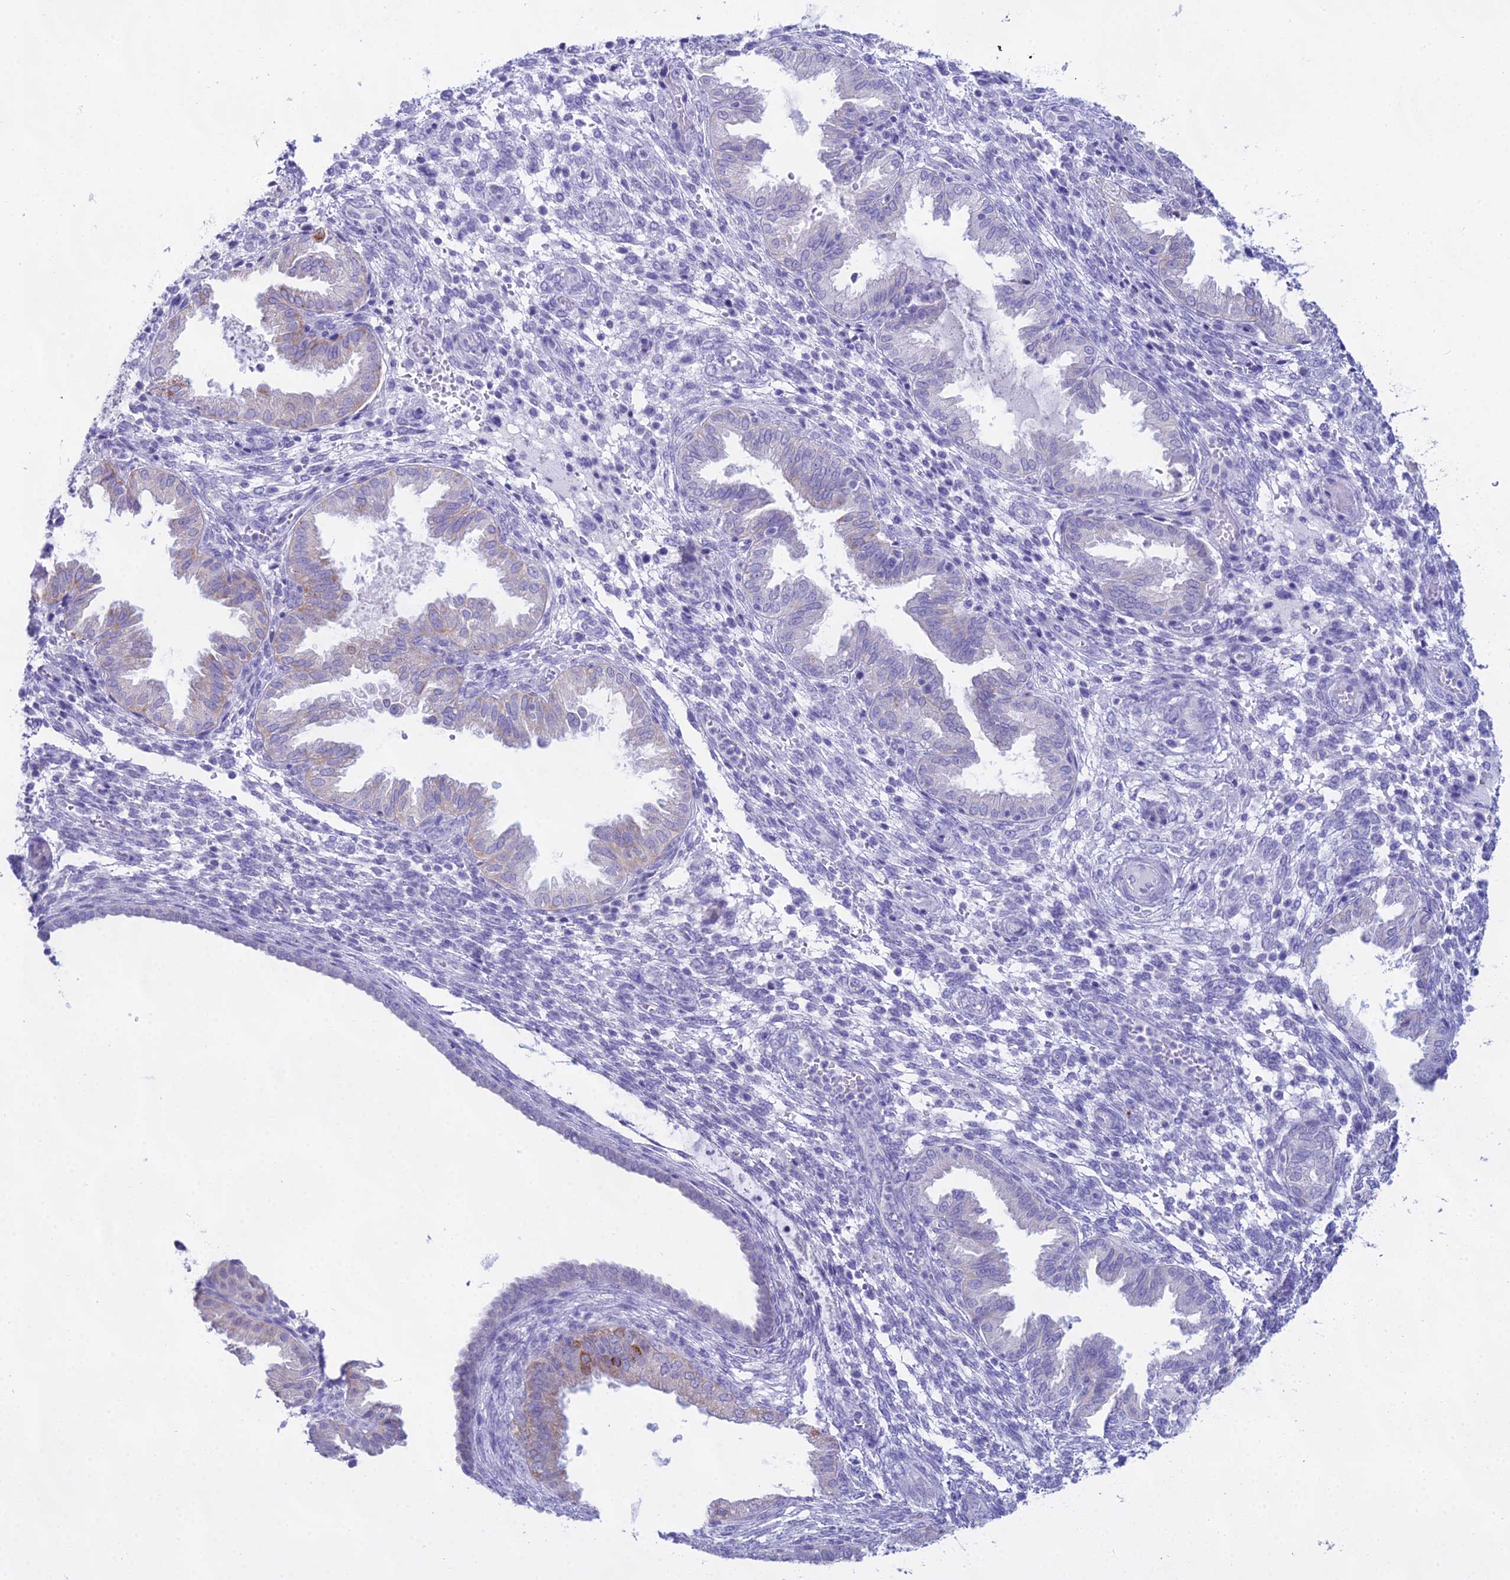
{"staining": {"intensity": "negative", "quantity": "none", "location": "none"}, "tissue": "endometrium", "cell_type": "Cells in endometrial stroma", "image_type": "normal", "snomed": [{"axis": "morphology", "description": "Normal tissue, NOS"}, {"axis": "topography", "description": "Endometrium"}], "caption": "Immunohistochemistry (IHC) of benign endometrium reveals no expression in cells in endometrial stroma.", "gene": "CGB1", "patient": {"sex": "female", "age": 33}}